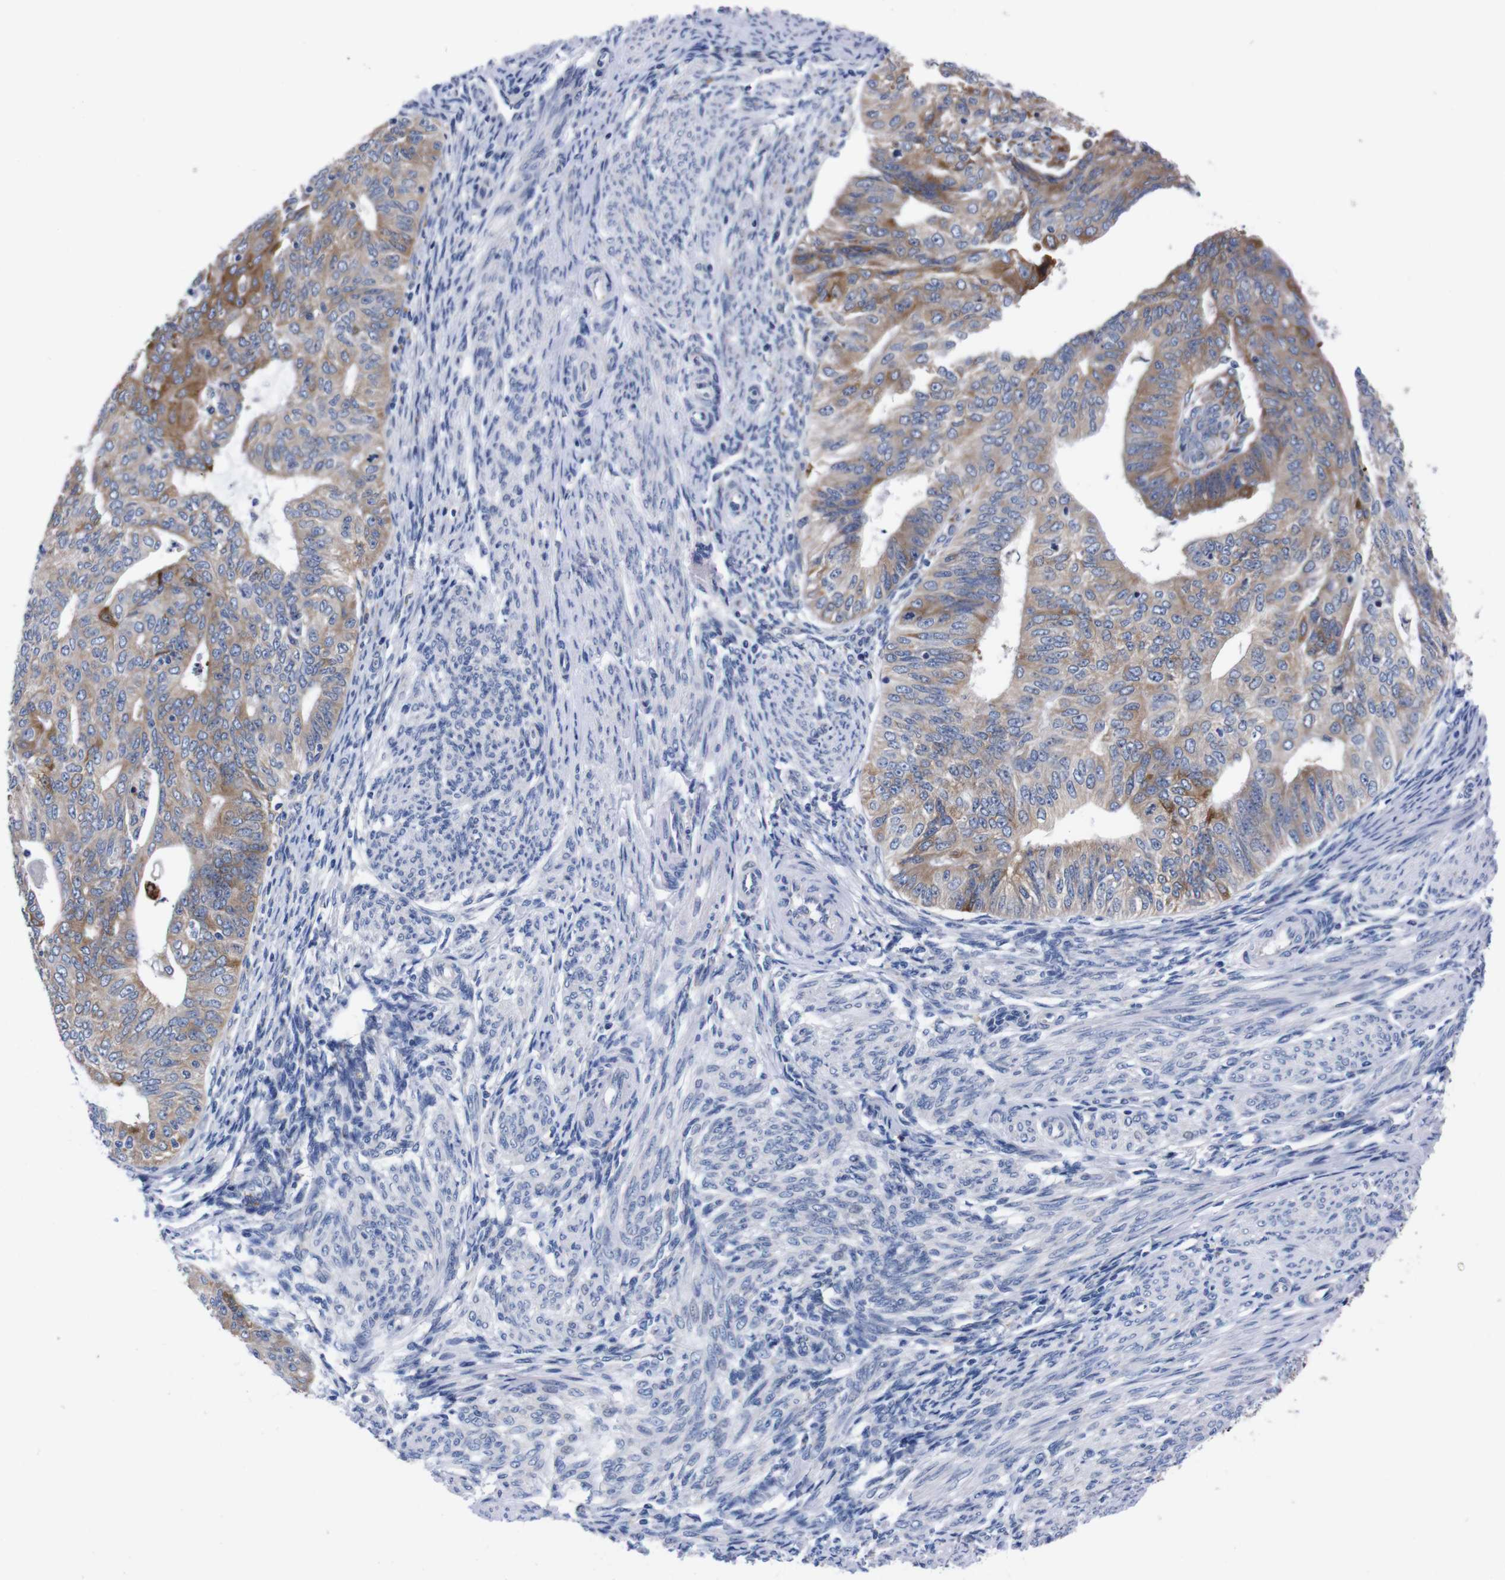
{"staining": {"intensity": "moderate", "quantity": "25%-75%", "location": "cytoplasmic/membranous"}, "tissue": "endometrial cancer", "cell_type": "Tumor cells", "image_type": "cancer", "snomed": [{"axis": "morphology", "description": "Adenocarcinoma, NOS"}, {"axis": "topography", "description": "Endometrium"}], "caption": "Endometrial cancer stained for a protein displays moderate cytoplasmic/membranous positivity in tumor cells.", "gene": "NEBL", "patient": {"sex": "female", "age": 32}}